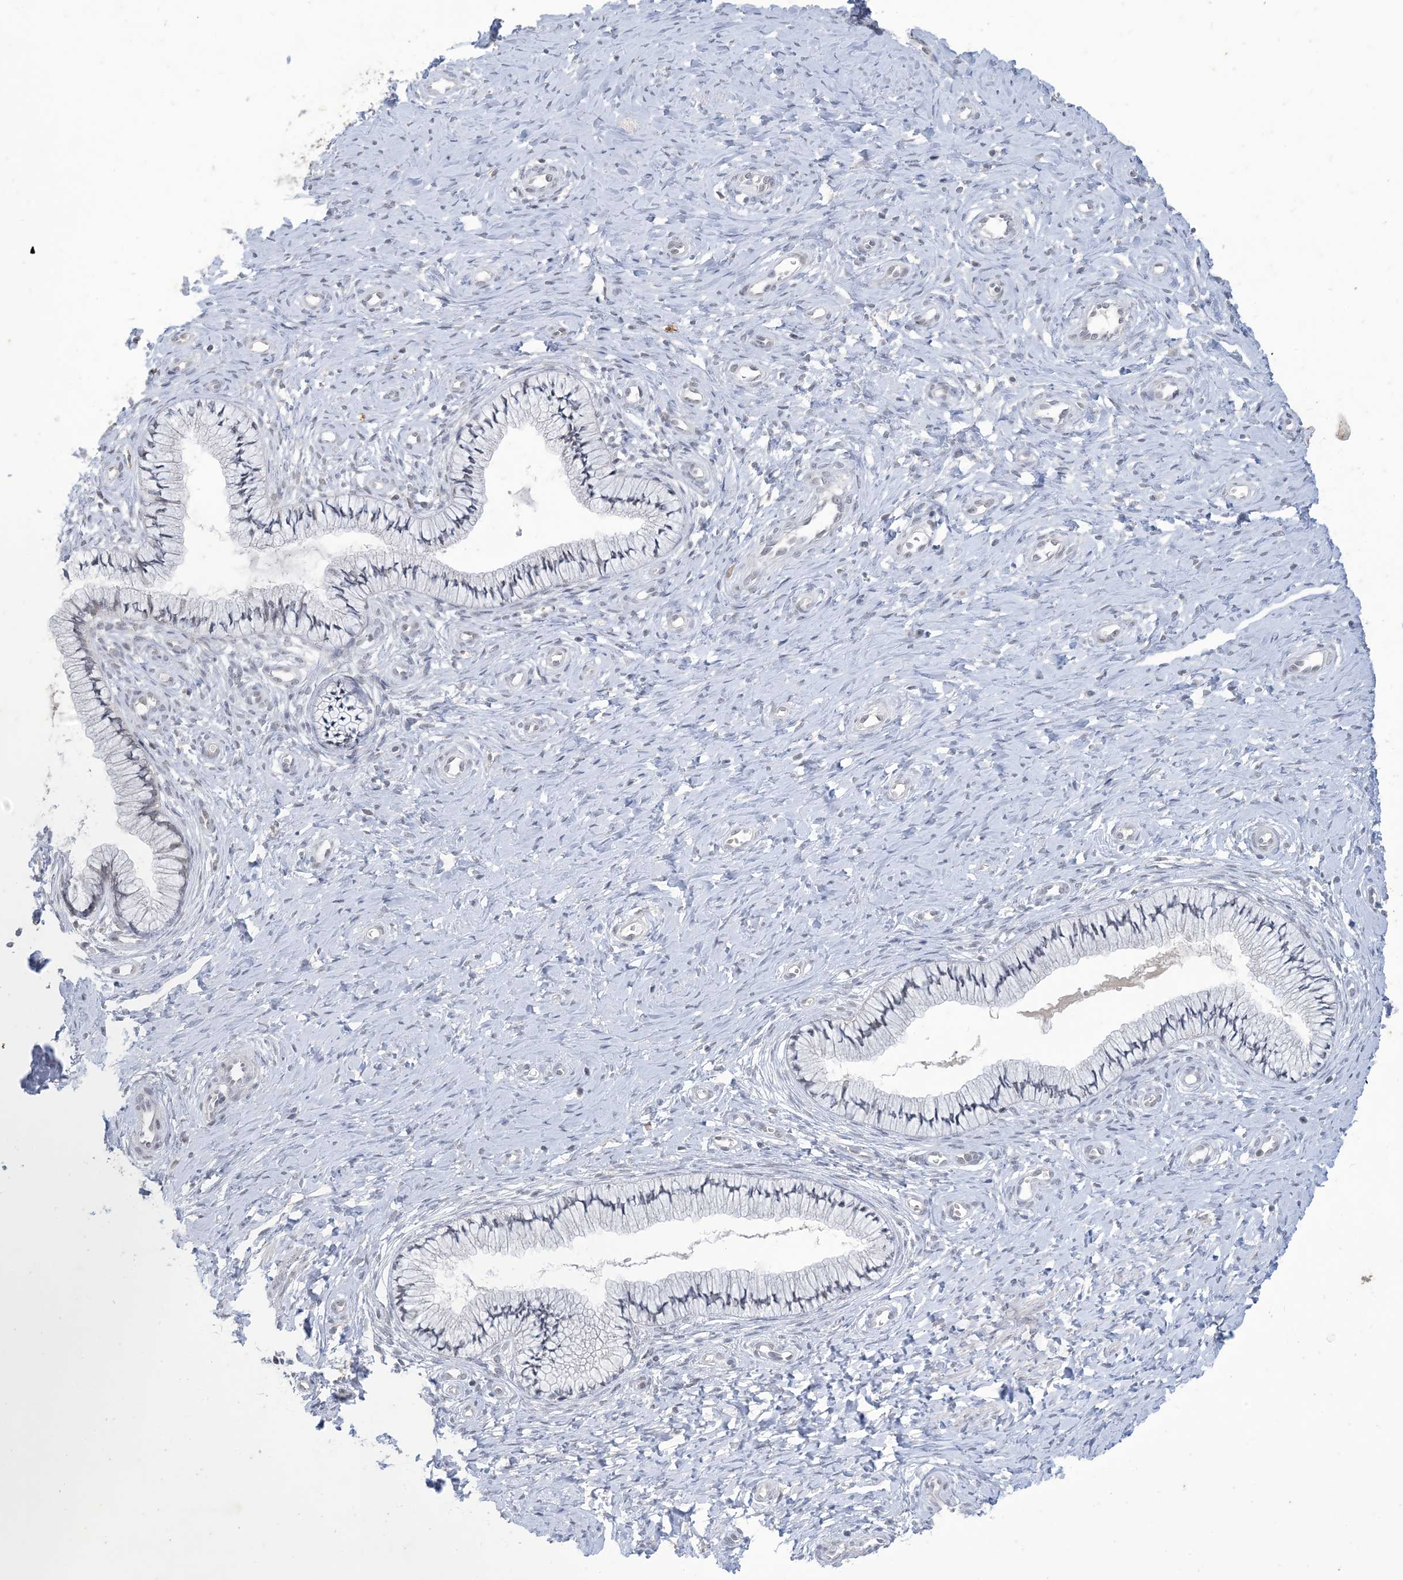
{"staining": {"intensity": "weak", "quantity": "<25%", "location": "nuclear"}, "tissue": "cervix", "cell_type": "Glandular cells", "image_type": "normal", "snomed": [{"axis": "morphology", "description": "Normal tissue, NOS"}, {"axis": "topography", "description": "Cervix"}], "caption": "Immunohistochemical staining of benign cervix shows no significant expression in glandular cells.", "gene": "ZNF674", "patient": {"sex": "female", "age": 36}}